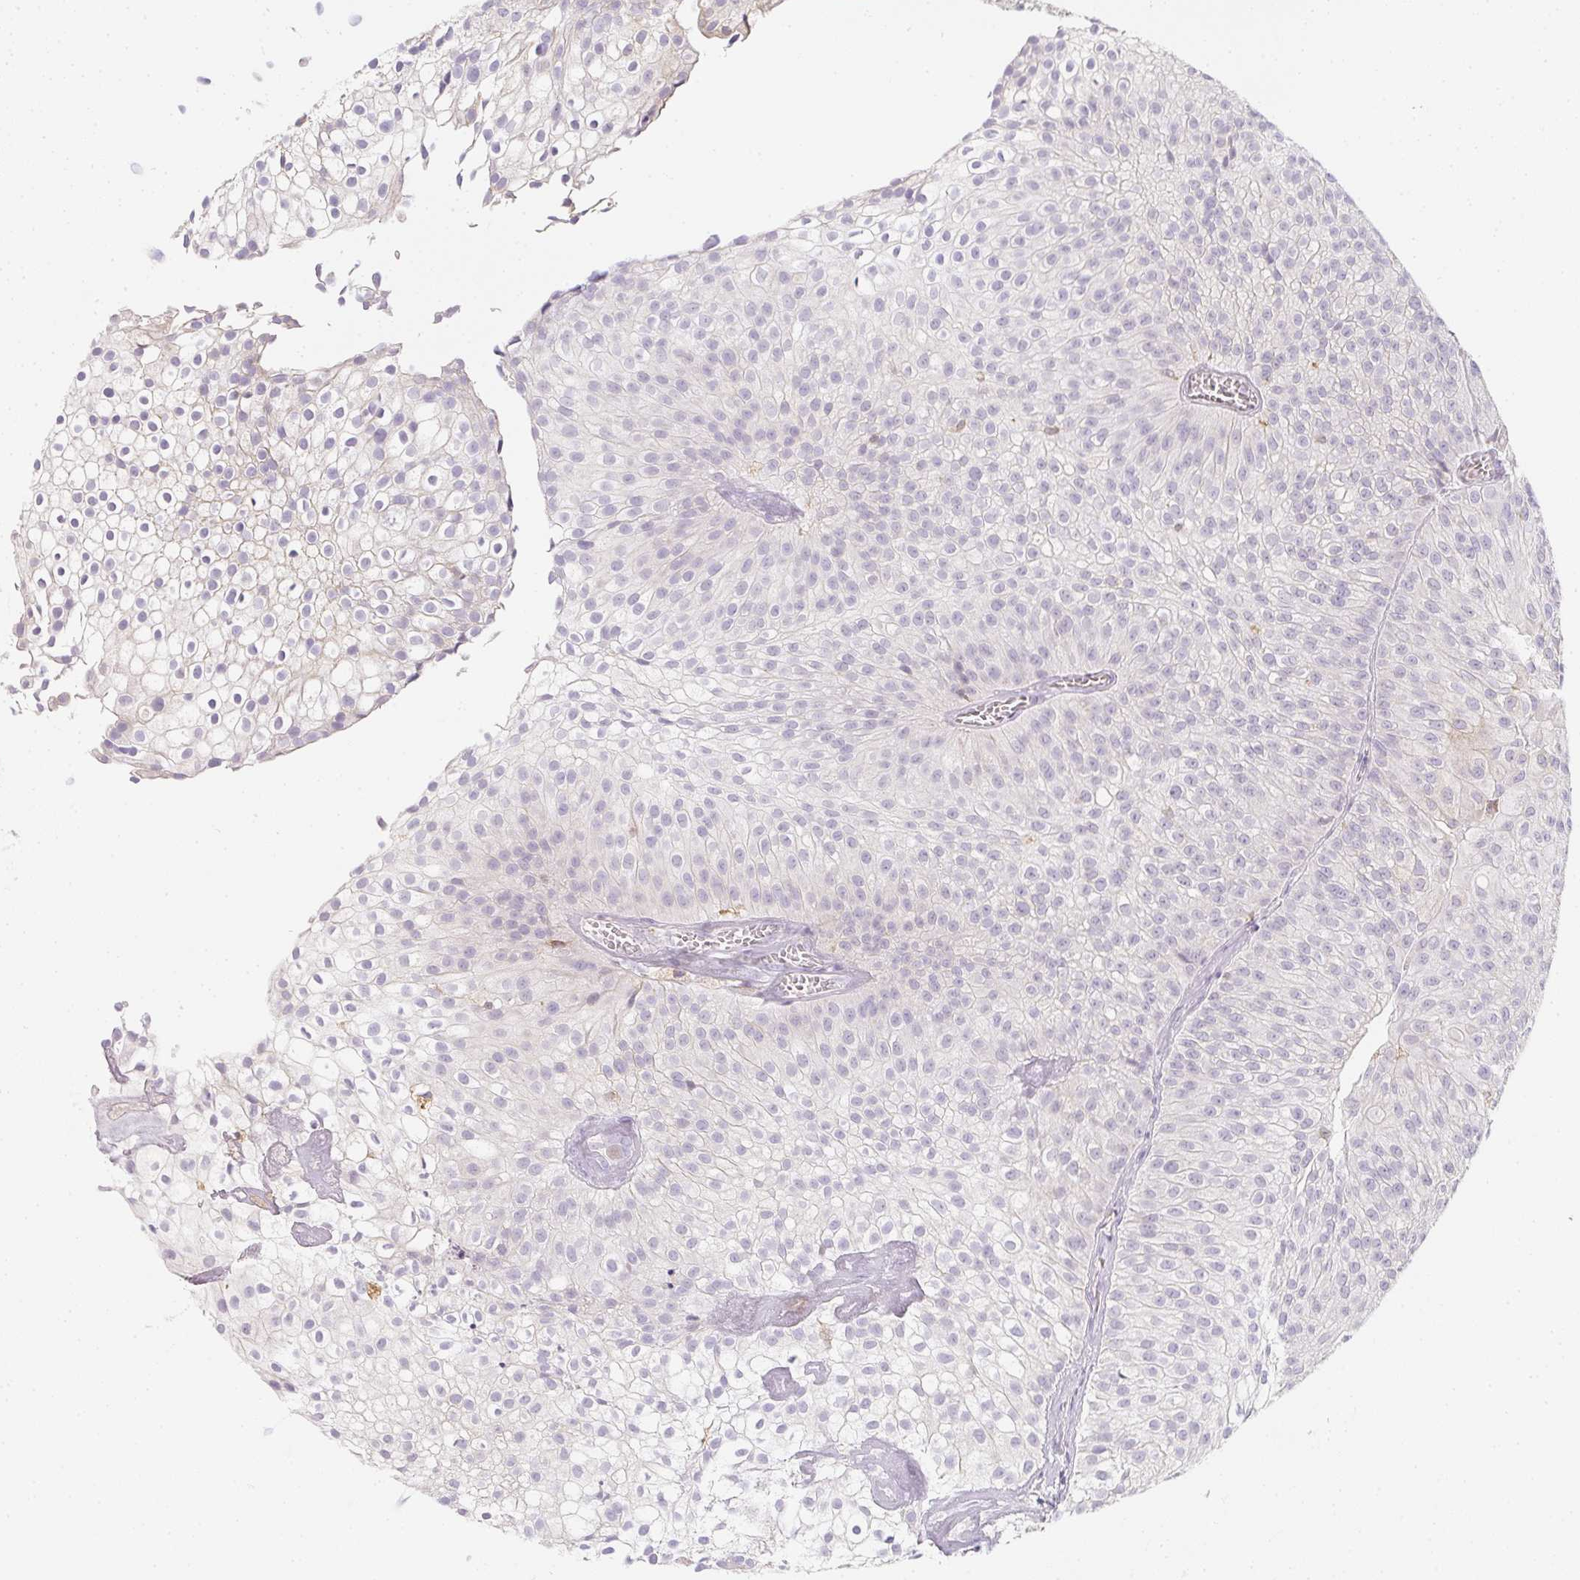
{"staining": {"intensity": "negative", "quantity": "none", "location": "none"}, "tissue": "urothelial cancer", "cell_type": "Tumor cells", "image_type": "cancer", "snomed": [{"axis": "morphology", "description": "Urothelial carcinoma, Low grade"}, {"axis": "topography", "description": "Urinary bladder"}], "caption": "DAB (3,3'-diaminobenzidine) immunohistochemical staining of urothelial cancer shows no significant expression in tumor cells.", "gene": "SOAT1", "patient": {"sex": "male", "age": 70}}